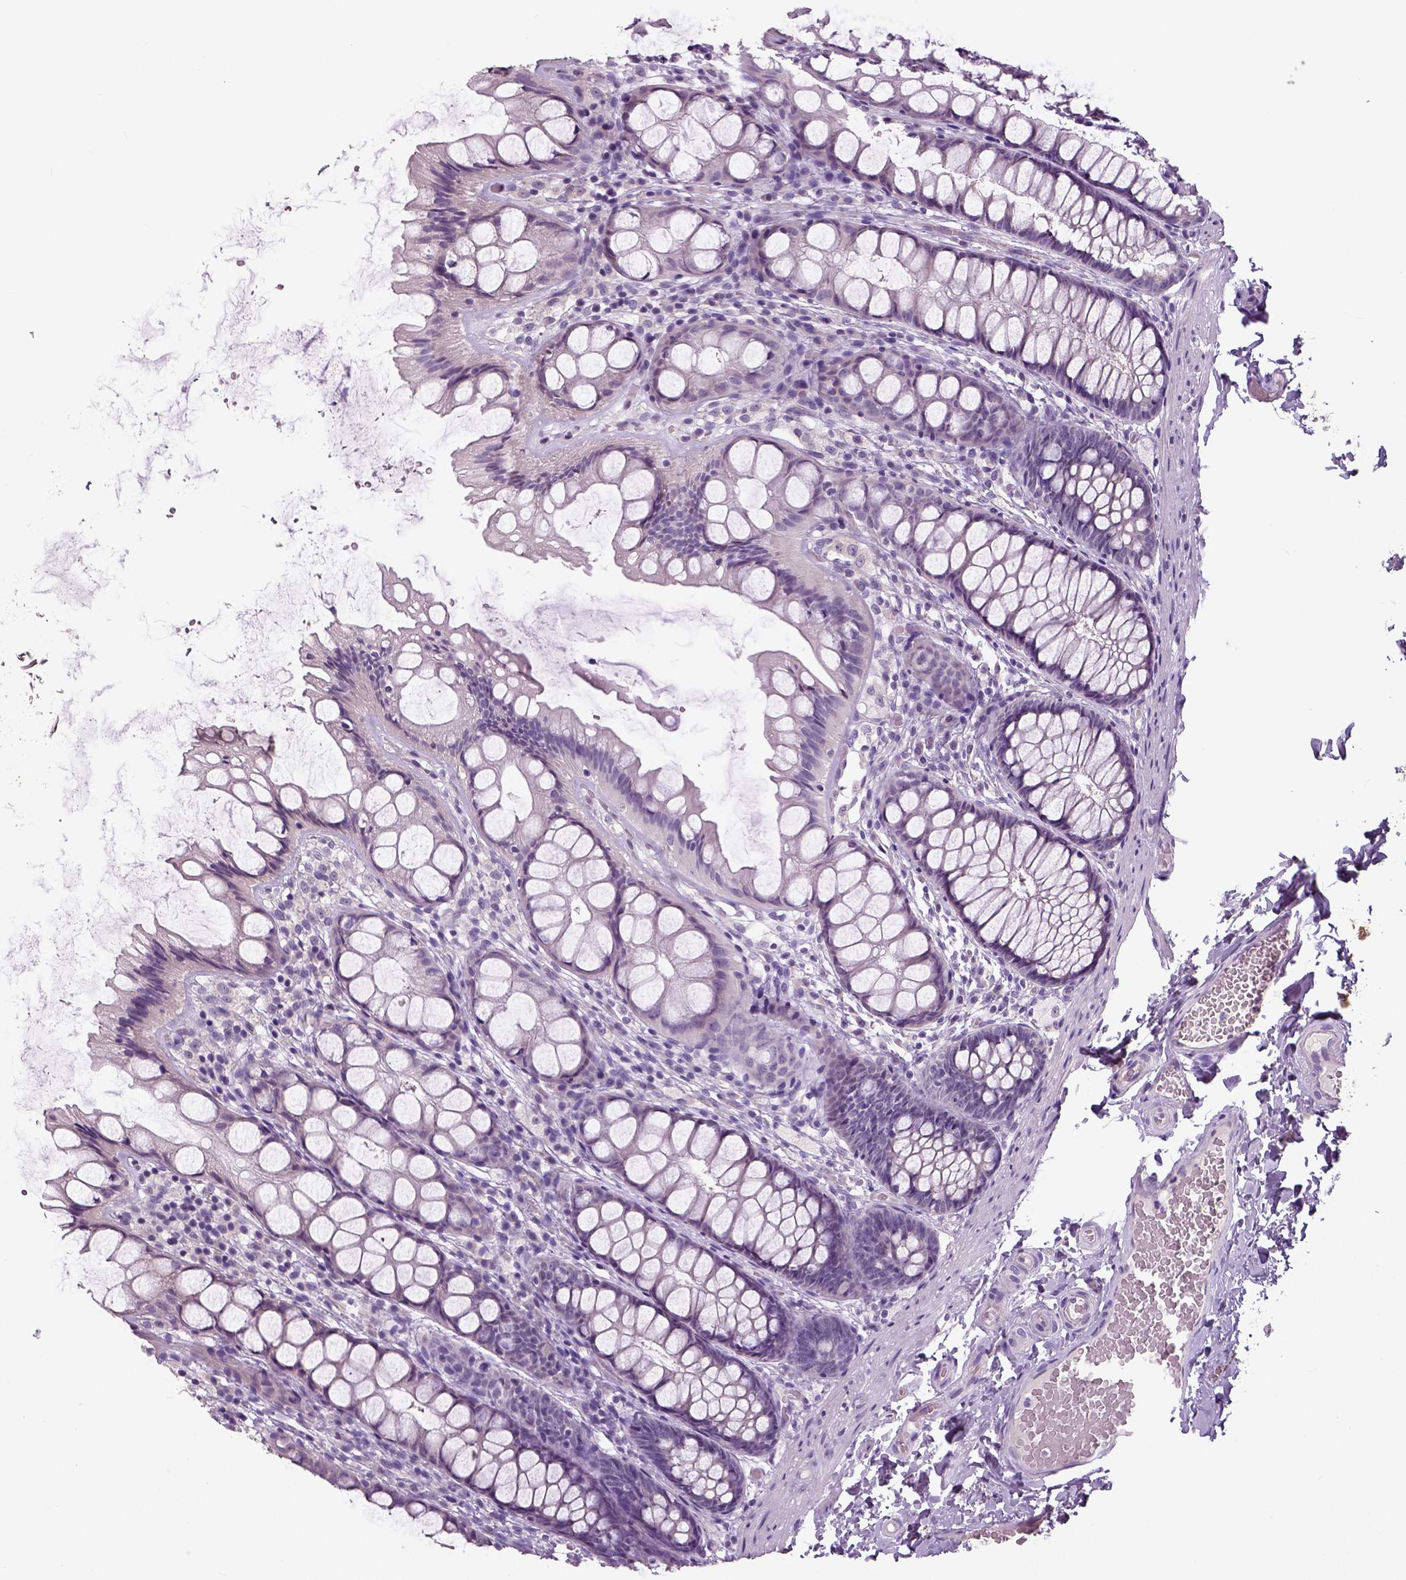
{"staining": {"intensity": "negative", "quantity": "none", "location": "none"}, "tissue": "colon", "cell_type": "Endothelial cells", "image_type": "normal", "snomed": [{"axis": "morphology", "description": "Normal tissue, NOS"}, {"axis": "topography", "description": "Colon"}], "caption": "High power microscopy photomicrograph of an IHC micrograph of normal colon, revealing no significant staining in endothelial cells. The staining is performed using DAB brown chromogen with nuclei counter-stained in using hematoxylin.", "gene": "NECAB1", "patient": {"sex": "male", "age": 47}}